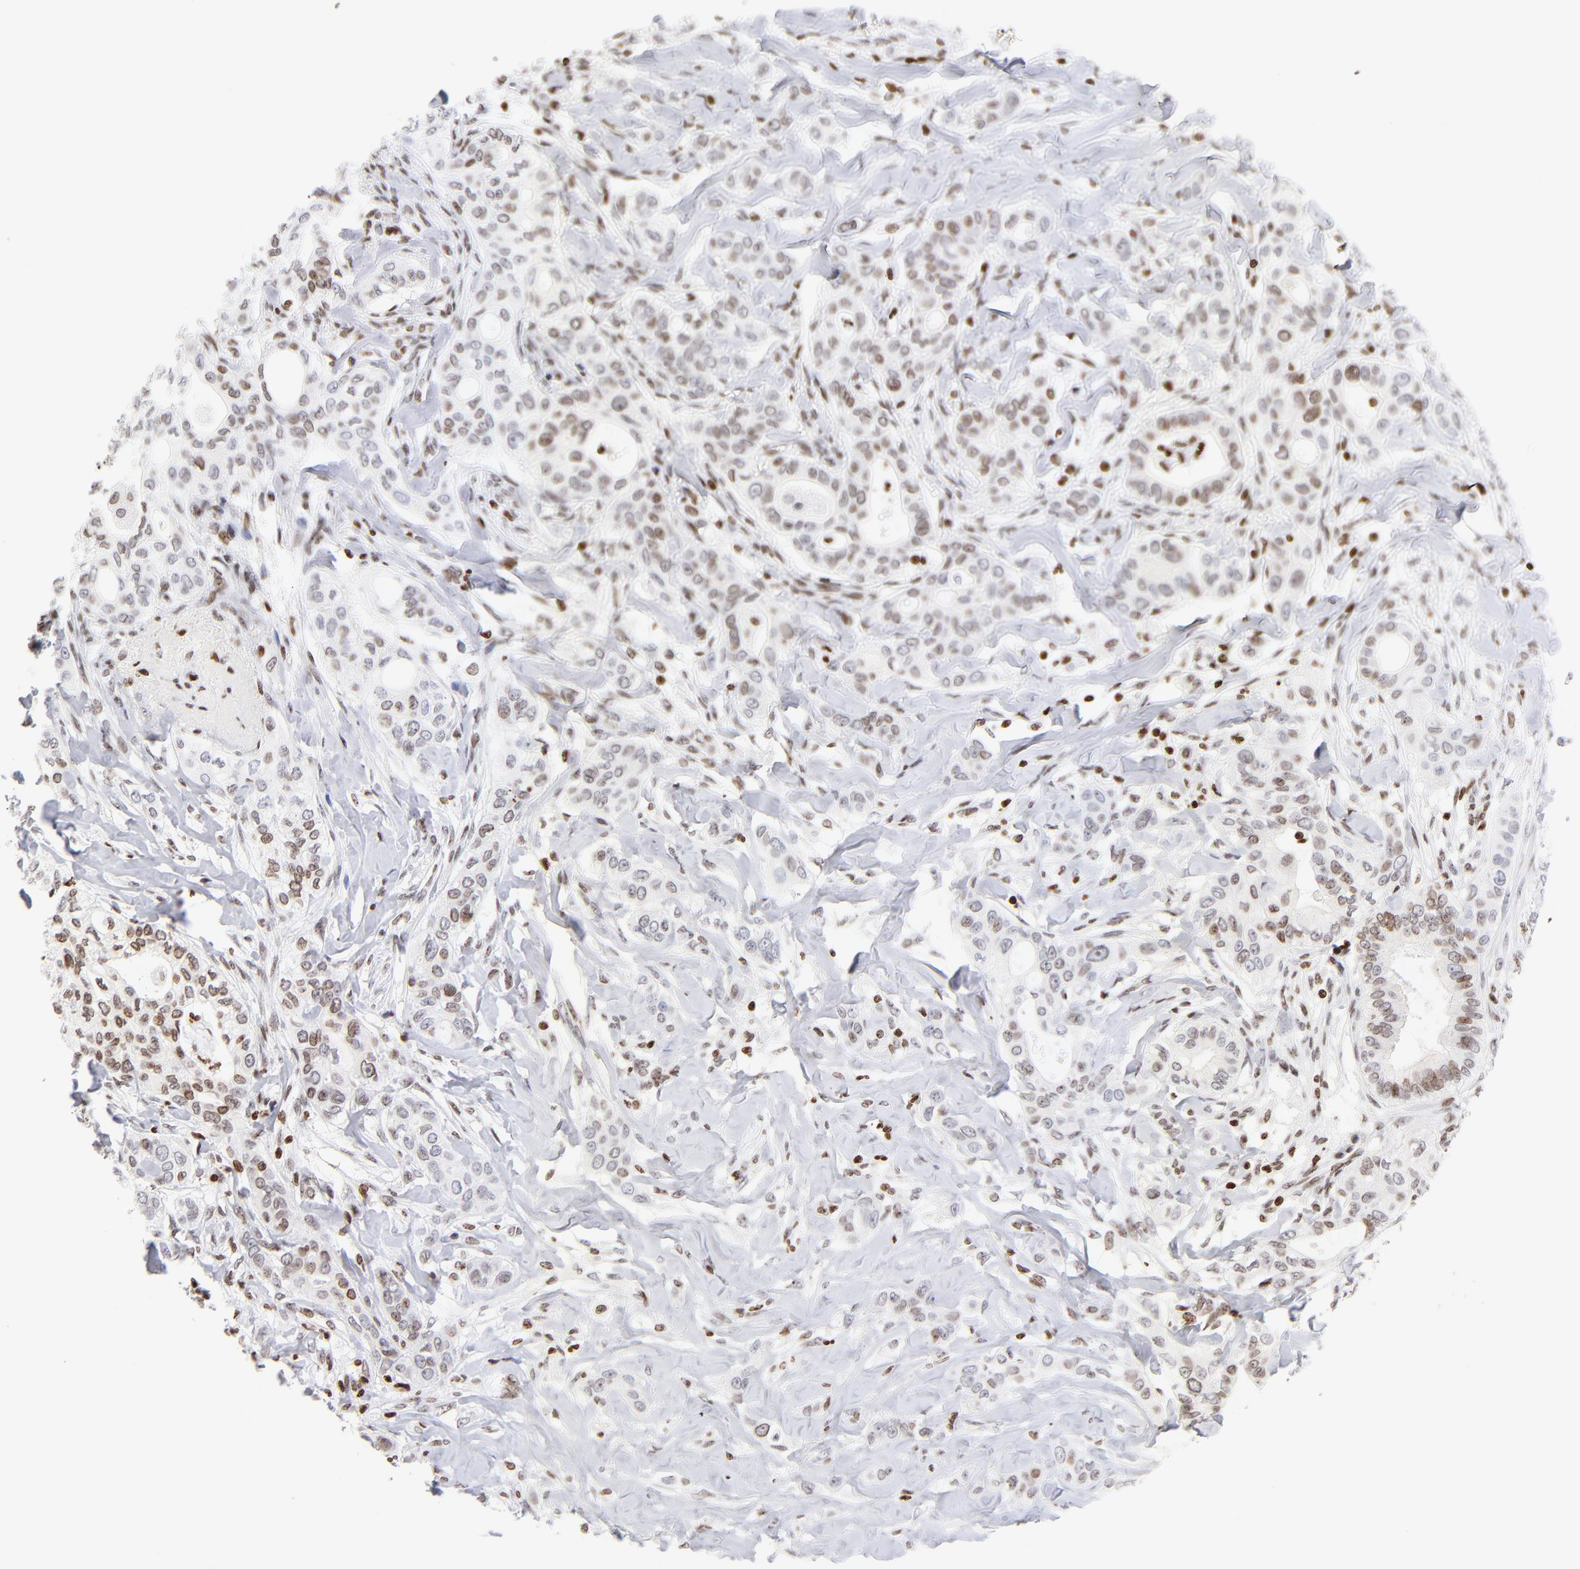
{"staining": {"intensity": "moderate", "quantity": "25%-75%", "location": "nuclear"}, "tissue": "liver cancer", "cell_type": "Tumor cells", "image_type": "cancer", "snomed": [{"axis": "morphology", "description": "Cholangiocarcinoma"}, {"axis": "topography", "description": "Liver"}], "caption": "This image displays immunohistochemistry staining of liver cancer, with medium moderate nuclear staining in about 25%-75% of tumor cells.", "gene": "RTL4", "patient": {"sex": "female", "age": 67}}